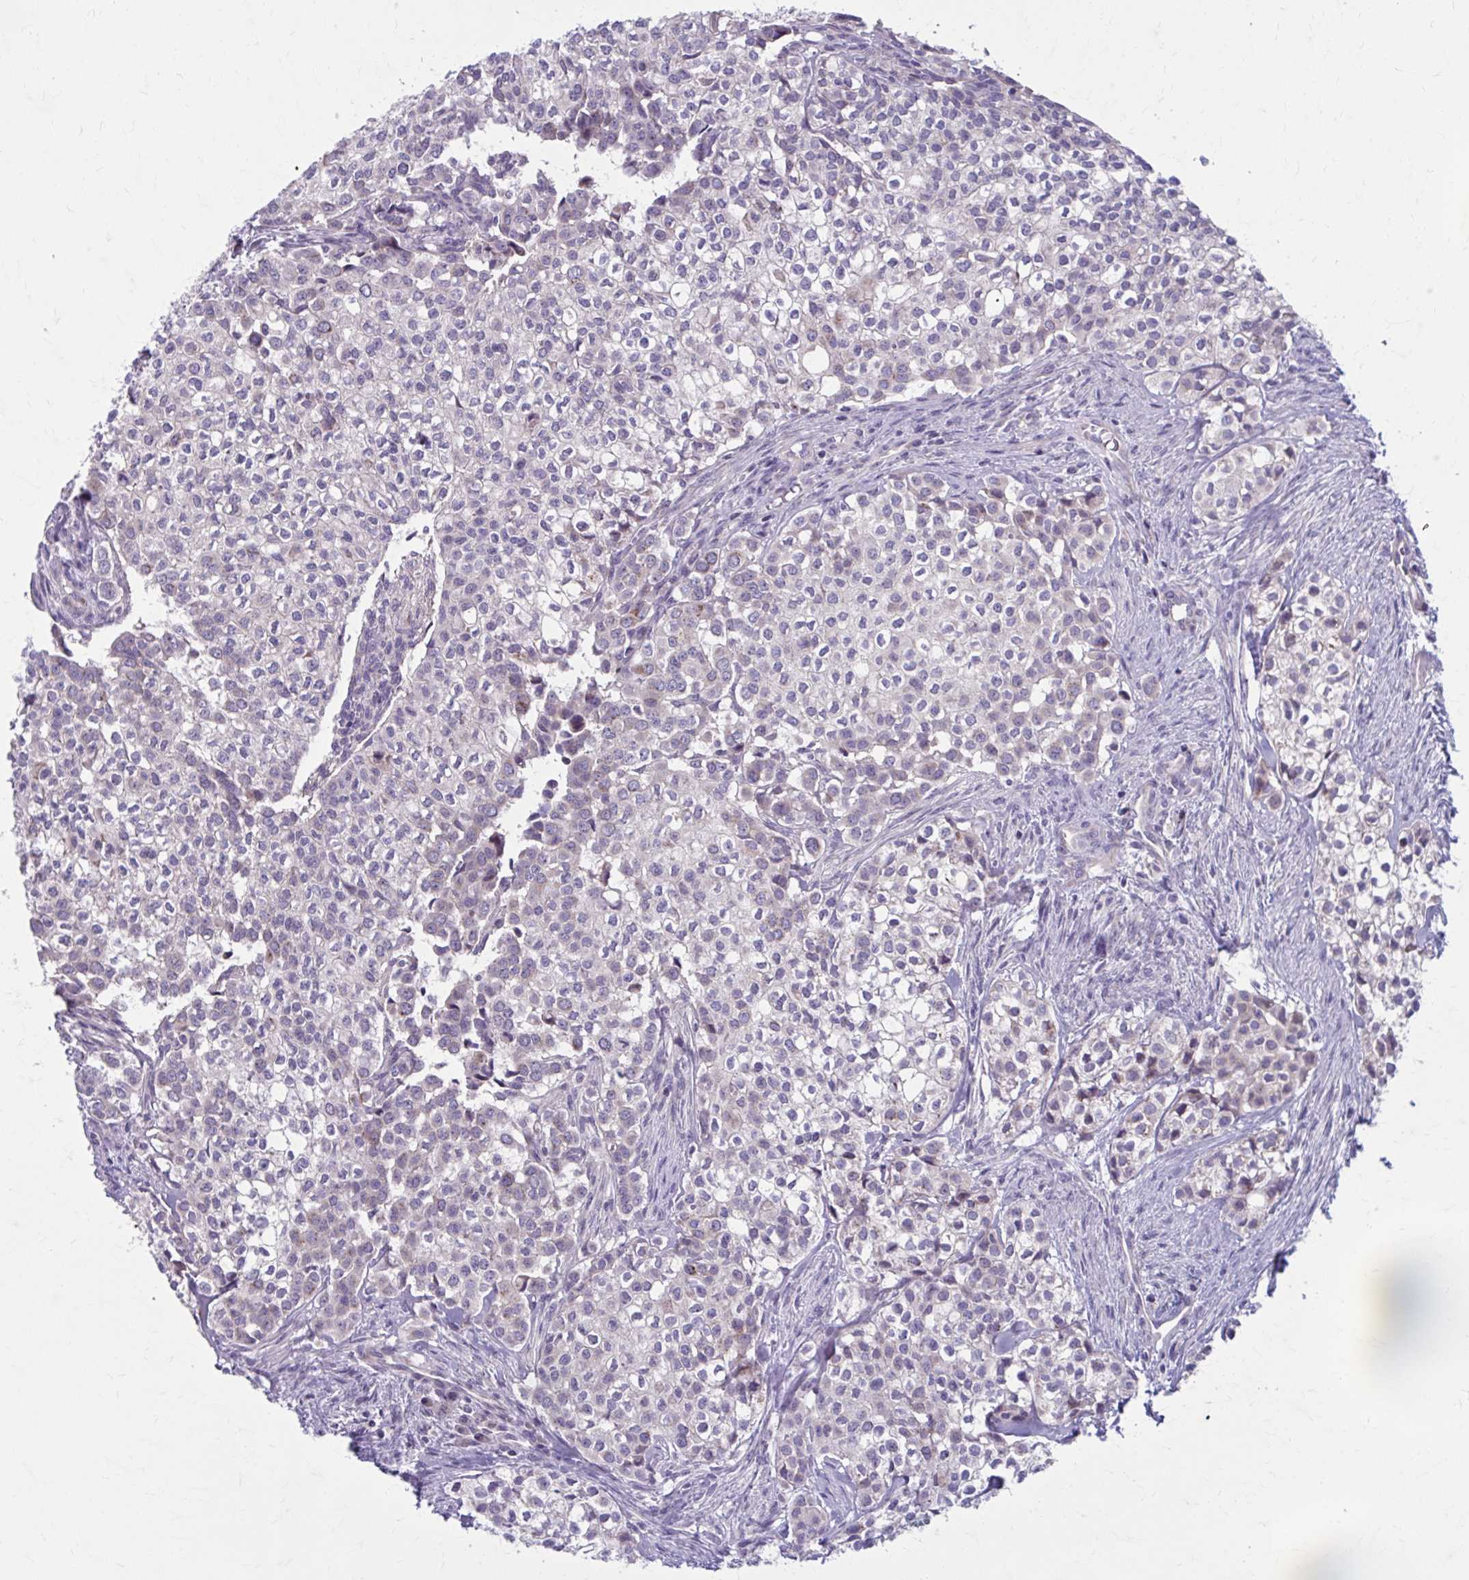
{"staining": {"intensity": "weak", "quantity": "<25%", "location": "cytoplasmic/membranous"}, "tissue": "head and neck cancer", "cell_type": "Tumor cells", "image_type": "cancer", "snomed": [{"axis": "morphology", "description": "Adenocarcinoma, NOS"}, {"axis": "topography", "description": "Head-Neck"}], "caption": "DAB (3,3'-diaminobenzidine) immunohistochemical staining of adenocarcinoma (head and neck) demonstrates no significant staining in tumor cells. The staining was performed using DAB (3,3'-diaminobenzidine) to visualize the protein expression in brown, while the nuclei were stained in blue with hematoxylin (Magnification: 20x).", "gene": "CHST3", "patient": {"sex": "male", "age": 81}}